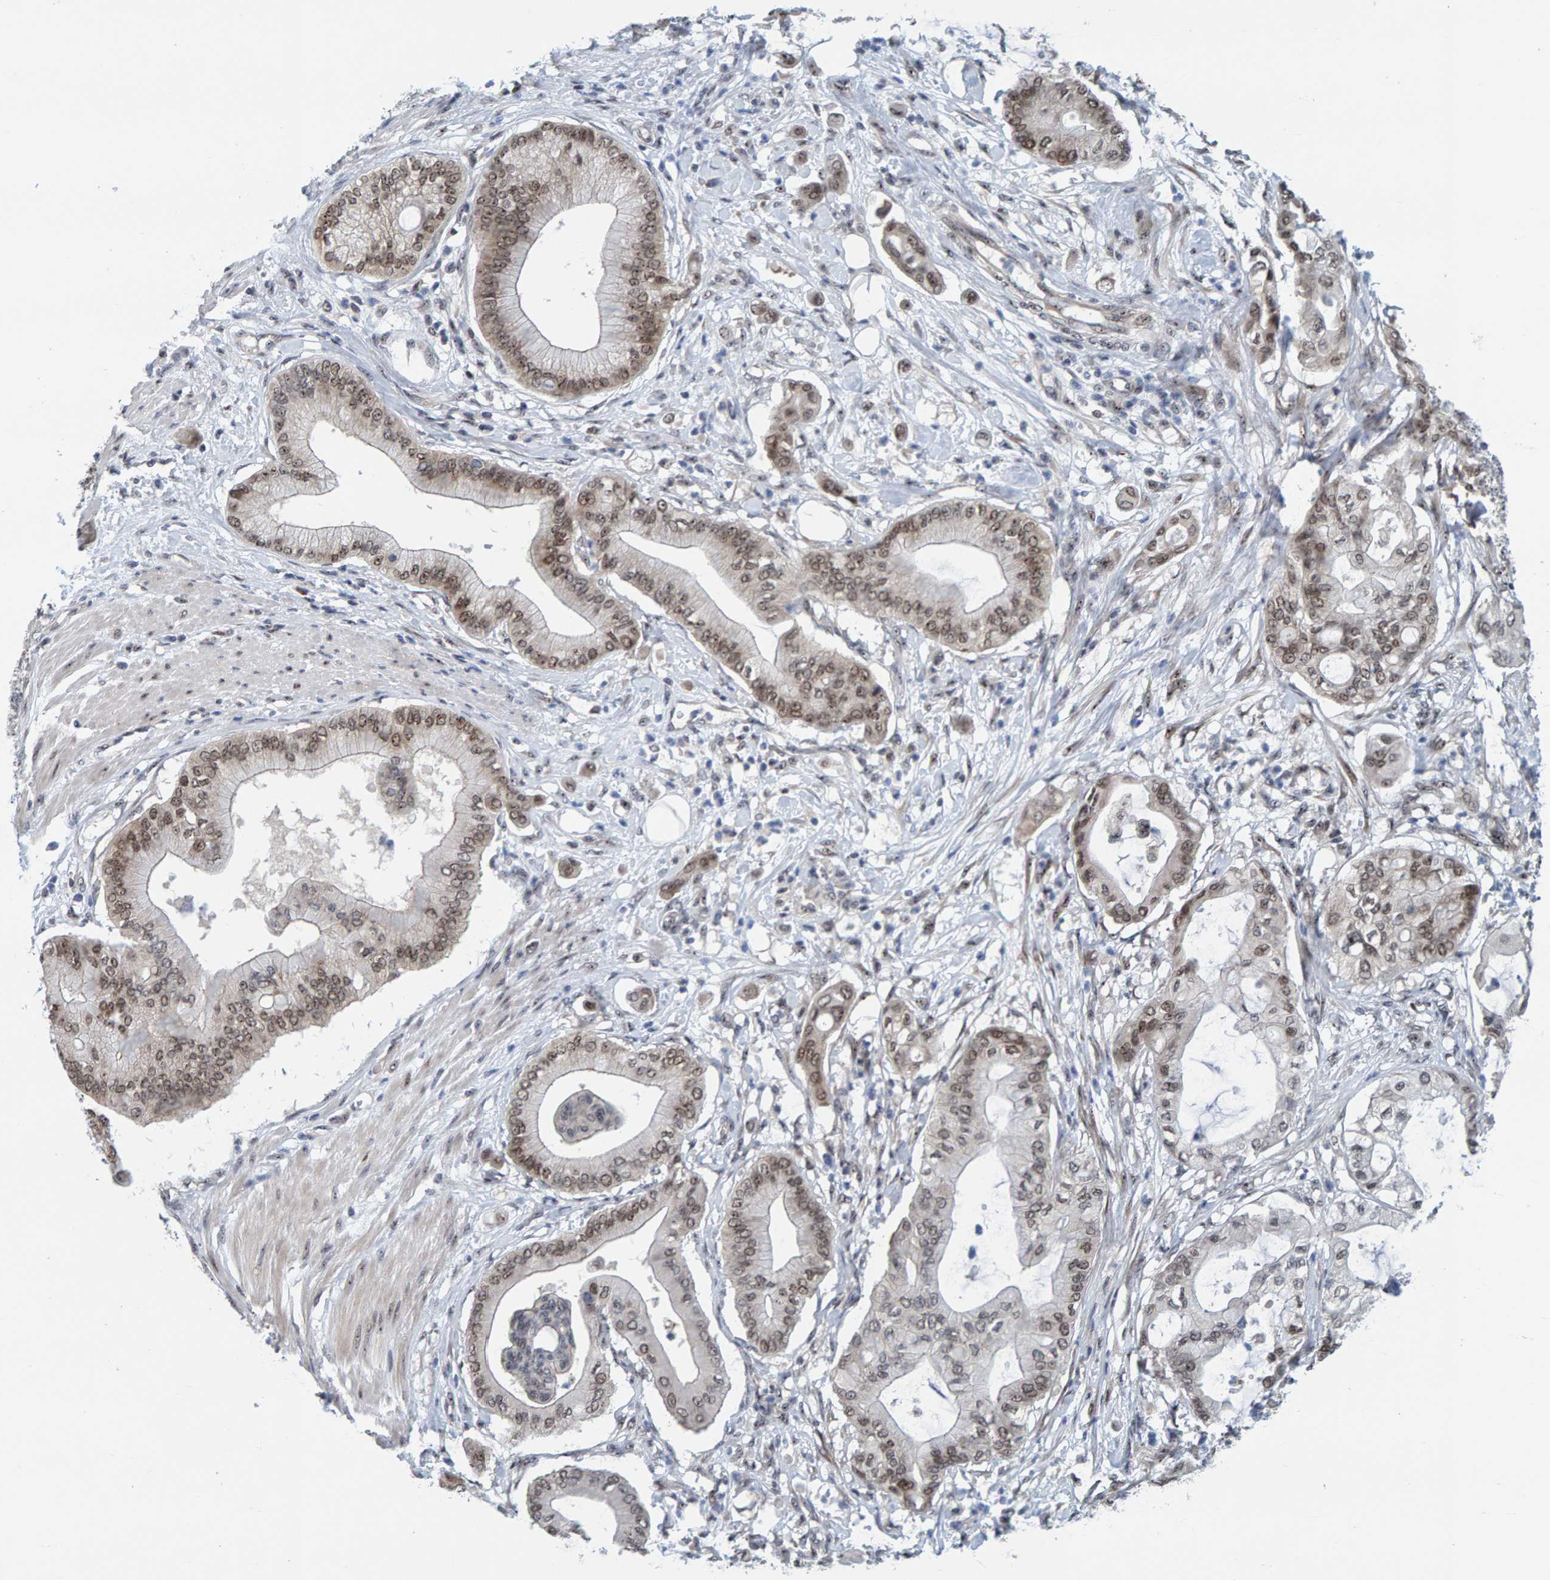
{"staining": {"intensity": "moderate", "quantity": ">75%", "location": "nuclear"}, "tissue": "pancreatic cancer", "cell_type": "Tumor cells", "image_type": "cancer", "snomed": [{"axis": "morphology", "description": "Adenocarcinoma, NOS"}, {"axis": "morphology", "description": "Adenocarcinoma, metastatic, NOS"}, {"axis": "topography", "description": "Lymph node"}, {"axis": "topography", "description": "Pancreas"}, {"axis": "topography", "description": "Duodenum"}], "caption": "Brown immunohistochemical staining in human pancreatic cancer (metastatic adenocarcinoma) demonstrates moderate nuclear positivity in approximately >75% of tumor cells.", "gene": "POLR1E", "patient": {"sex": "female", "age": 64}}